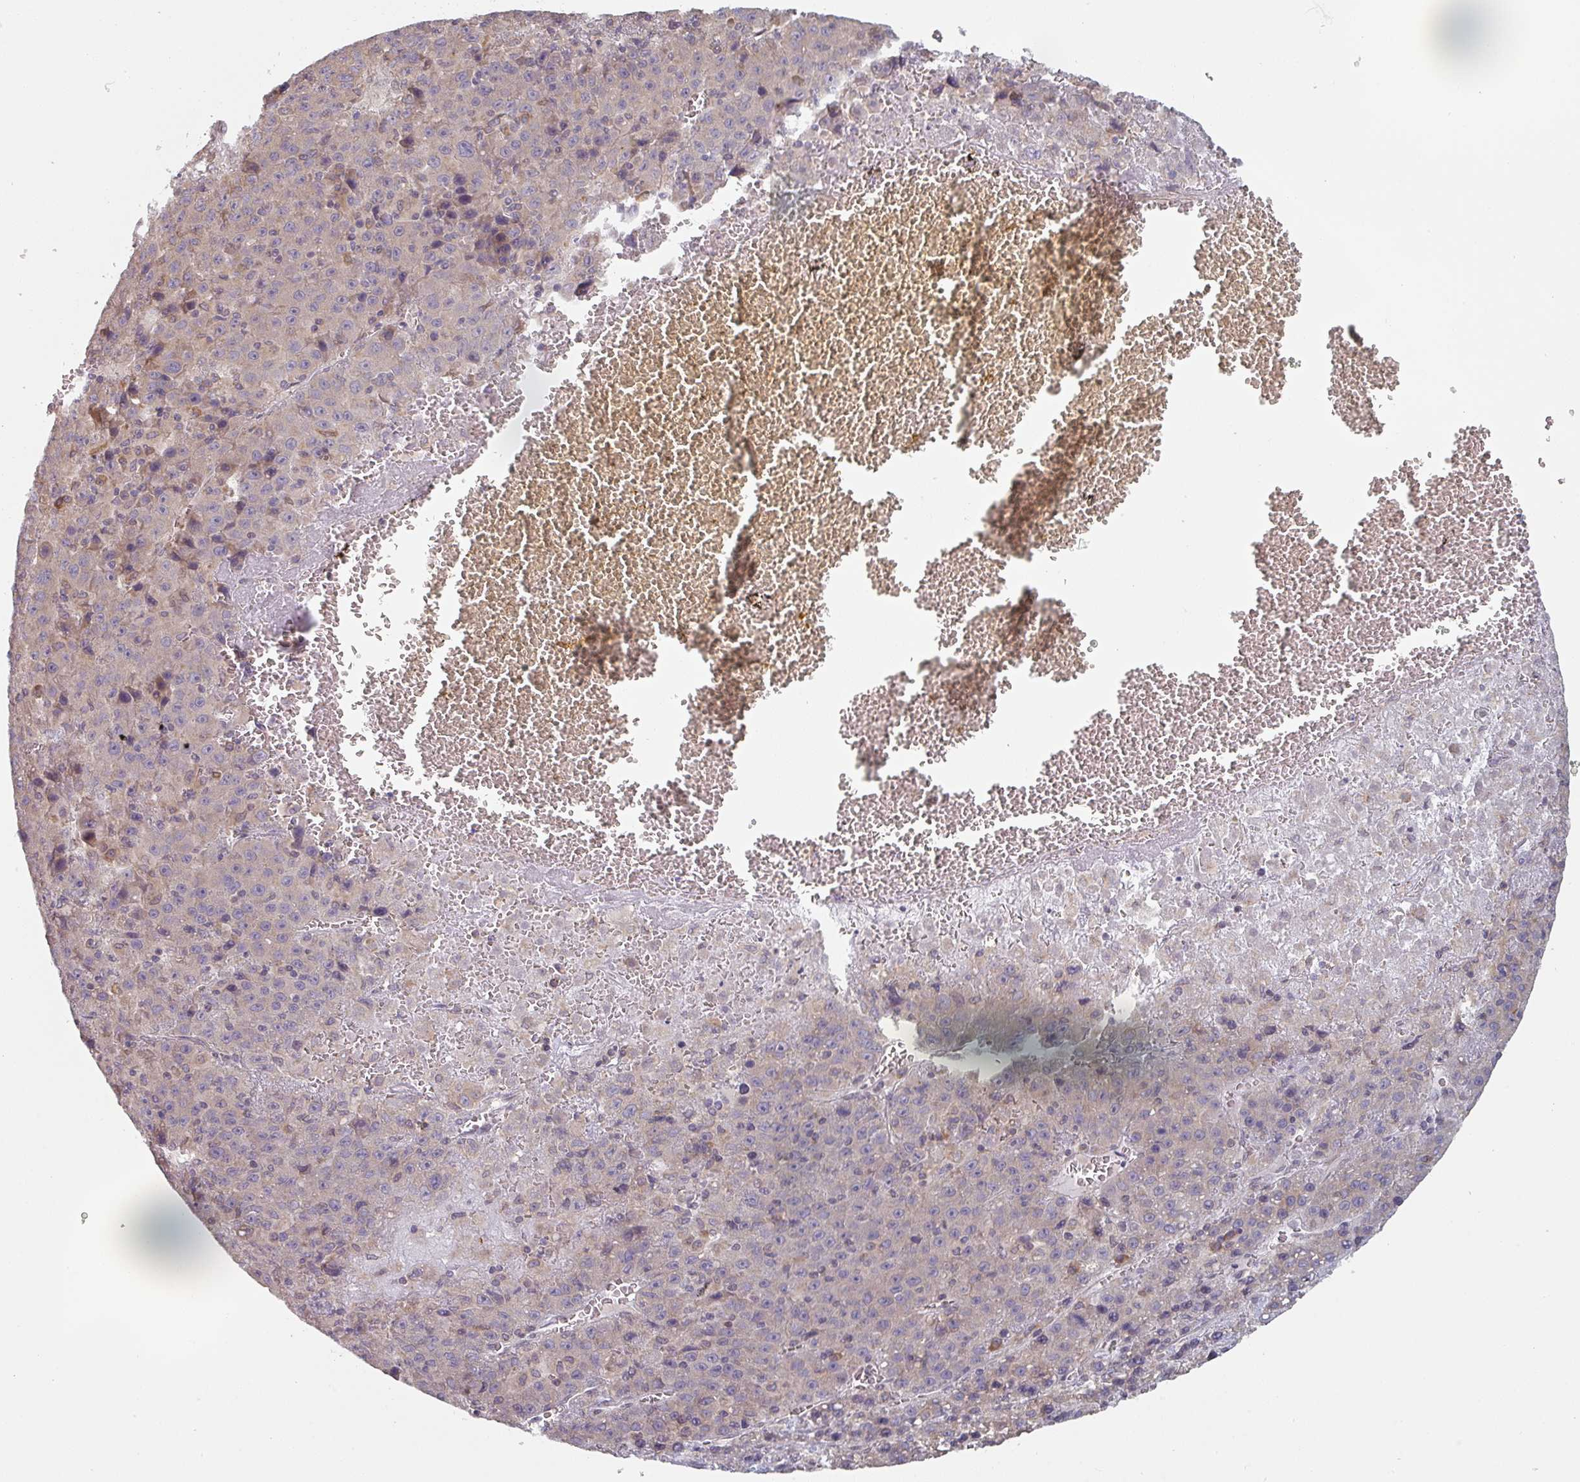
{"staining": {"intensity": "weak", "quantity": "<25%", "location": "cytoplasmic/membranous"}, "tissue": "liver cancer", "cell_type": "Tumor cells", "image_type": "cancer", "snomed": [{"axis": "morphology", "description": "Carcinoma, Hepatocellular, NOS"}, {"axis": "topography", "description": "Liver"}], "caption": "Immunohistochemistry (IHC) photomicrograph of liver cancer stained for a protein (brown), which displays no staining in tumor cells. (Stains: DAB (3,3'-diaminobenzidine) immunohistochemistry (IHC) with hematoxylin counter stain, Microscopy: brightfield microscopy at high magnification).", "gene": "TAPT1", "patient": {"sex": "female", "age": 53}}